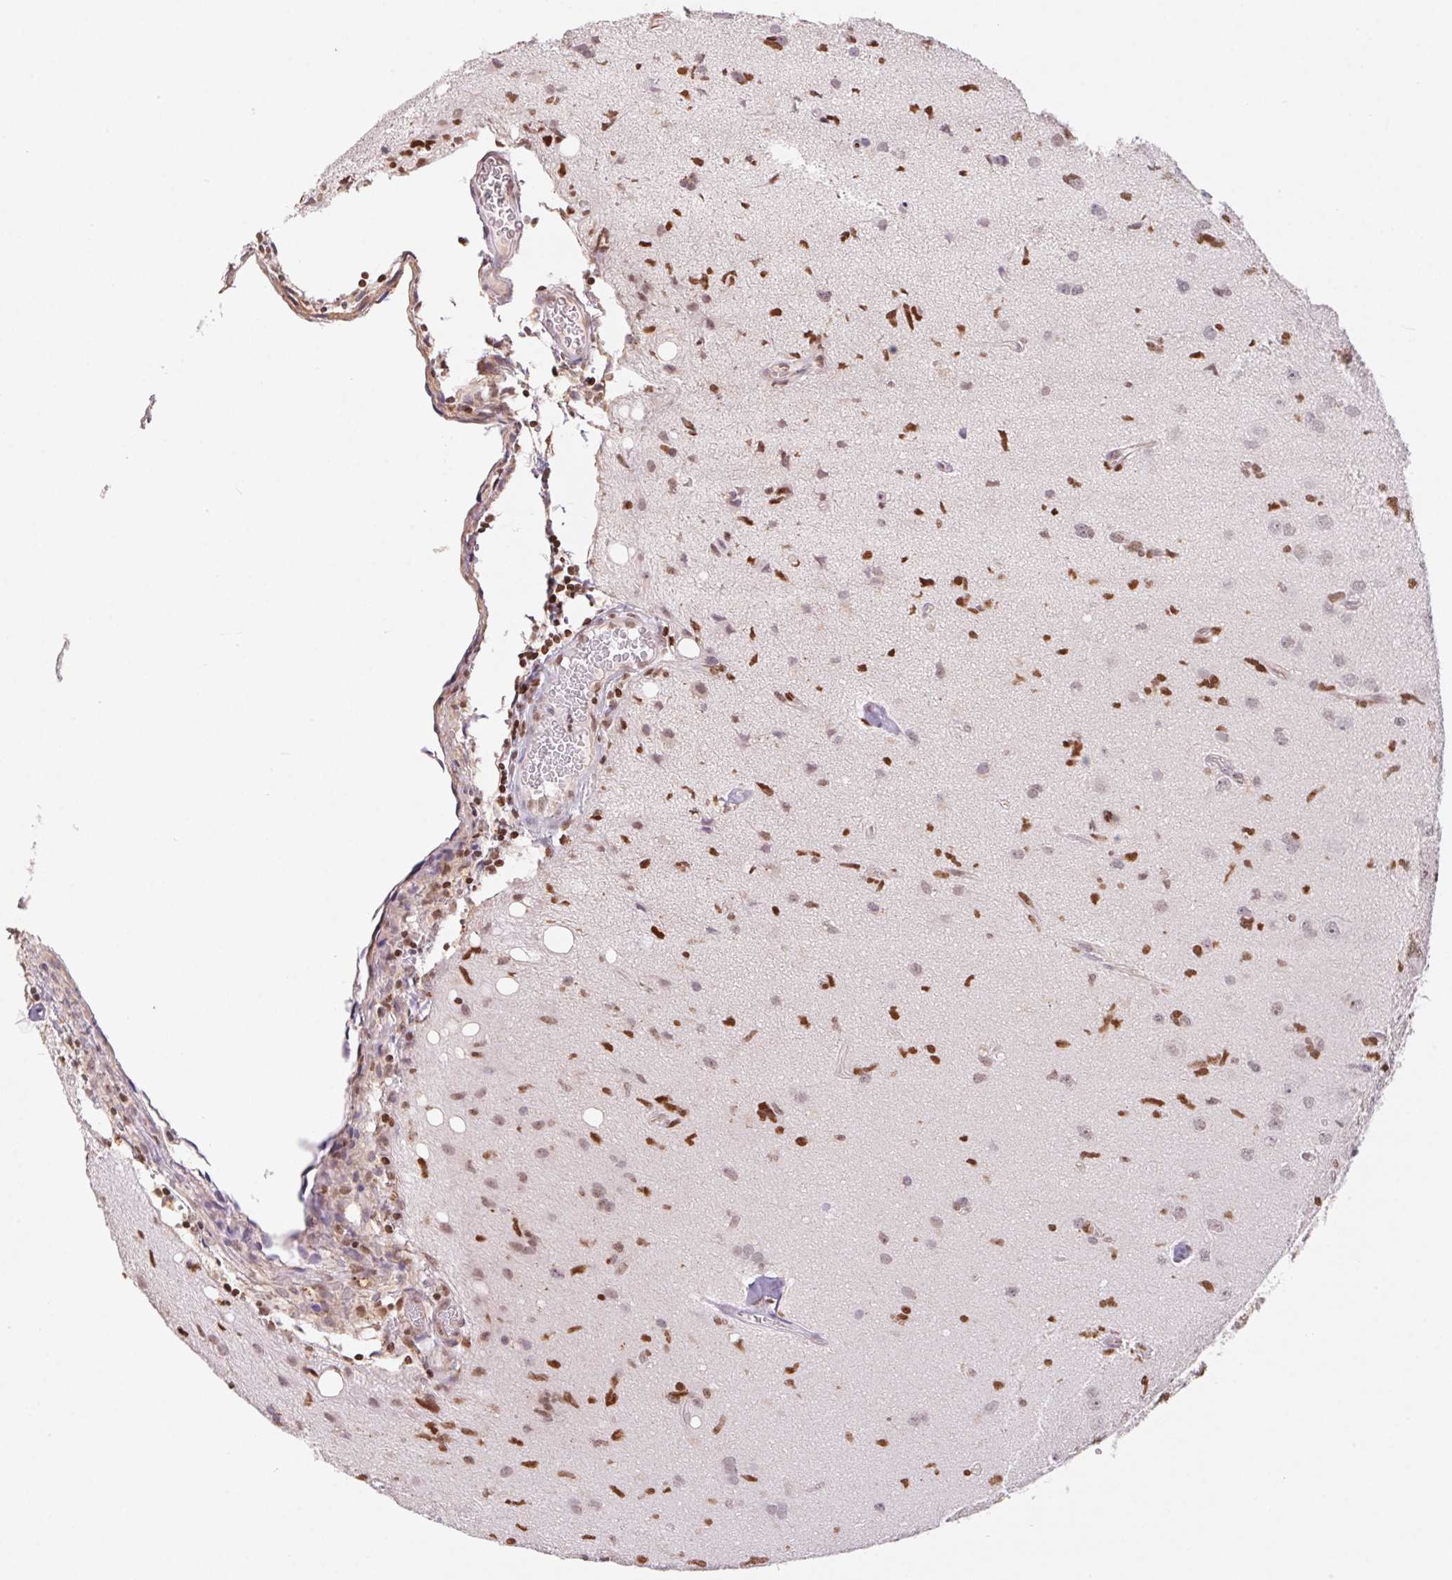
{"staining": {"intensity": "moderate", "quantity": "25%-75%", "location": "nuclear"}, "tissue": "glioma", "cell_type": "Tumor cells", "image_type": "cancer", "snomed": [{"axis": "morphology", "description": "Glioma, malignant, High grade"}, {"axis": "topography", "description": "Brain"}], "caption": "Protein expression analysis of human malignant glioma (high-grade) reveals moderate nuclear expression in approximately 25%-75% of tumor cells.", "gene": "POLD3", "patient": {"sex": "male", "age": 67}}